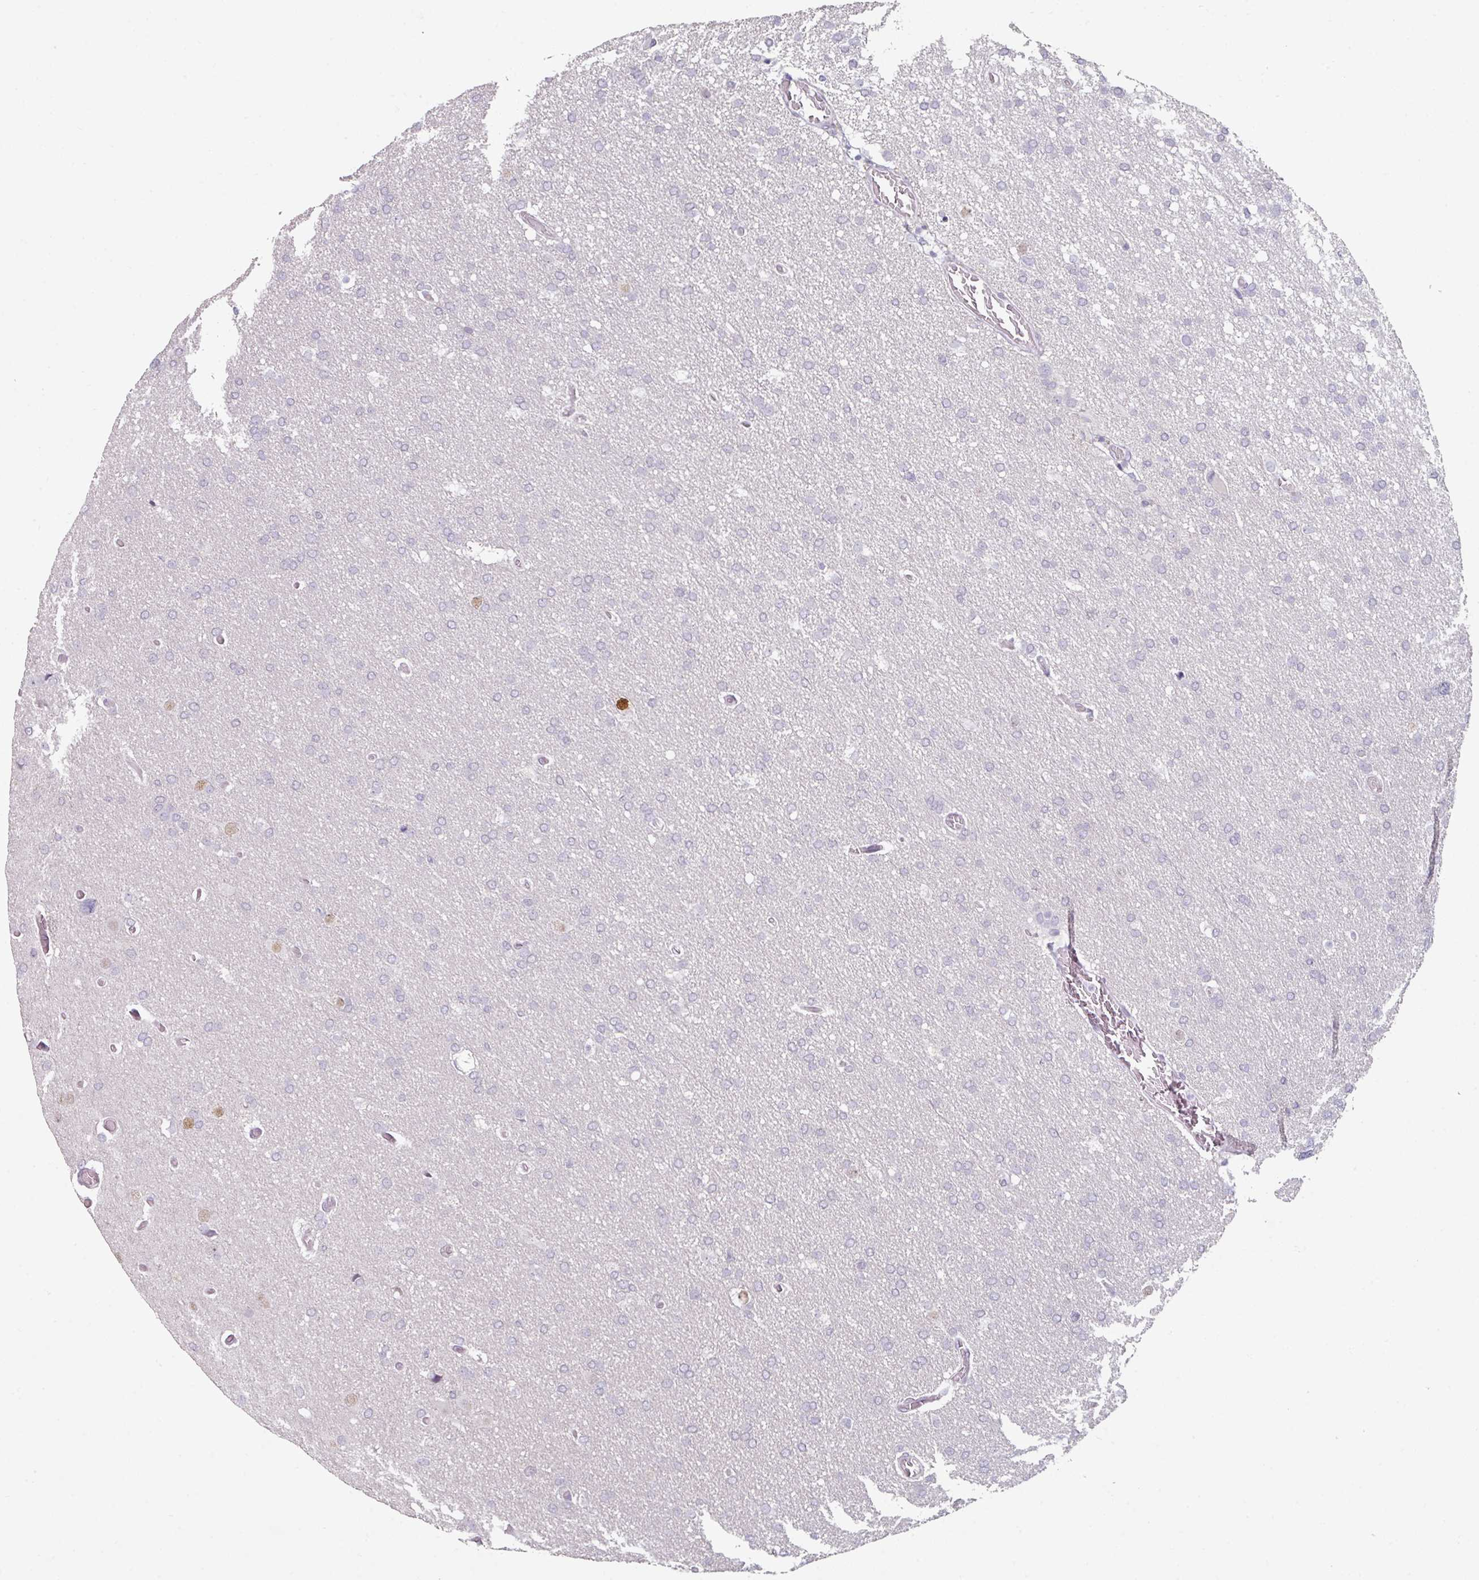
{"staining": {"intensity": "negative", "quantity": "none", "location": "none"}, "tissue": "glioma", "cell_type": "Tumor cells", "image_type": "cancer", "snomed": [{"axis": "morphology", "description": "Glioma, malignant, High grade"}, {"axis": "topography", "description": "Cerebral cortex"}], "caption": "Immunohistochemical staining of human malignant glioma (high-grade) displays no significant expression in tumor cells.", "gene": "ELK1", "patient": {"sex": "female", "age": 36}}